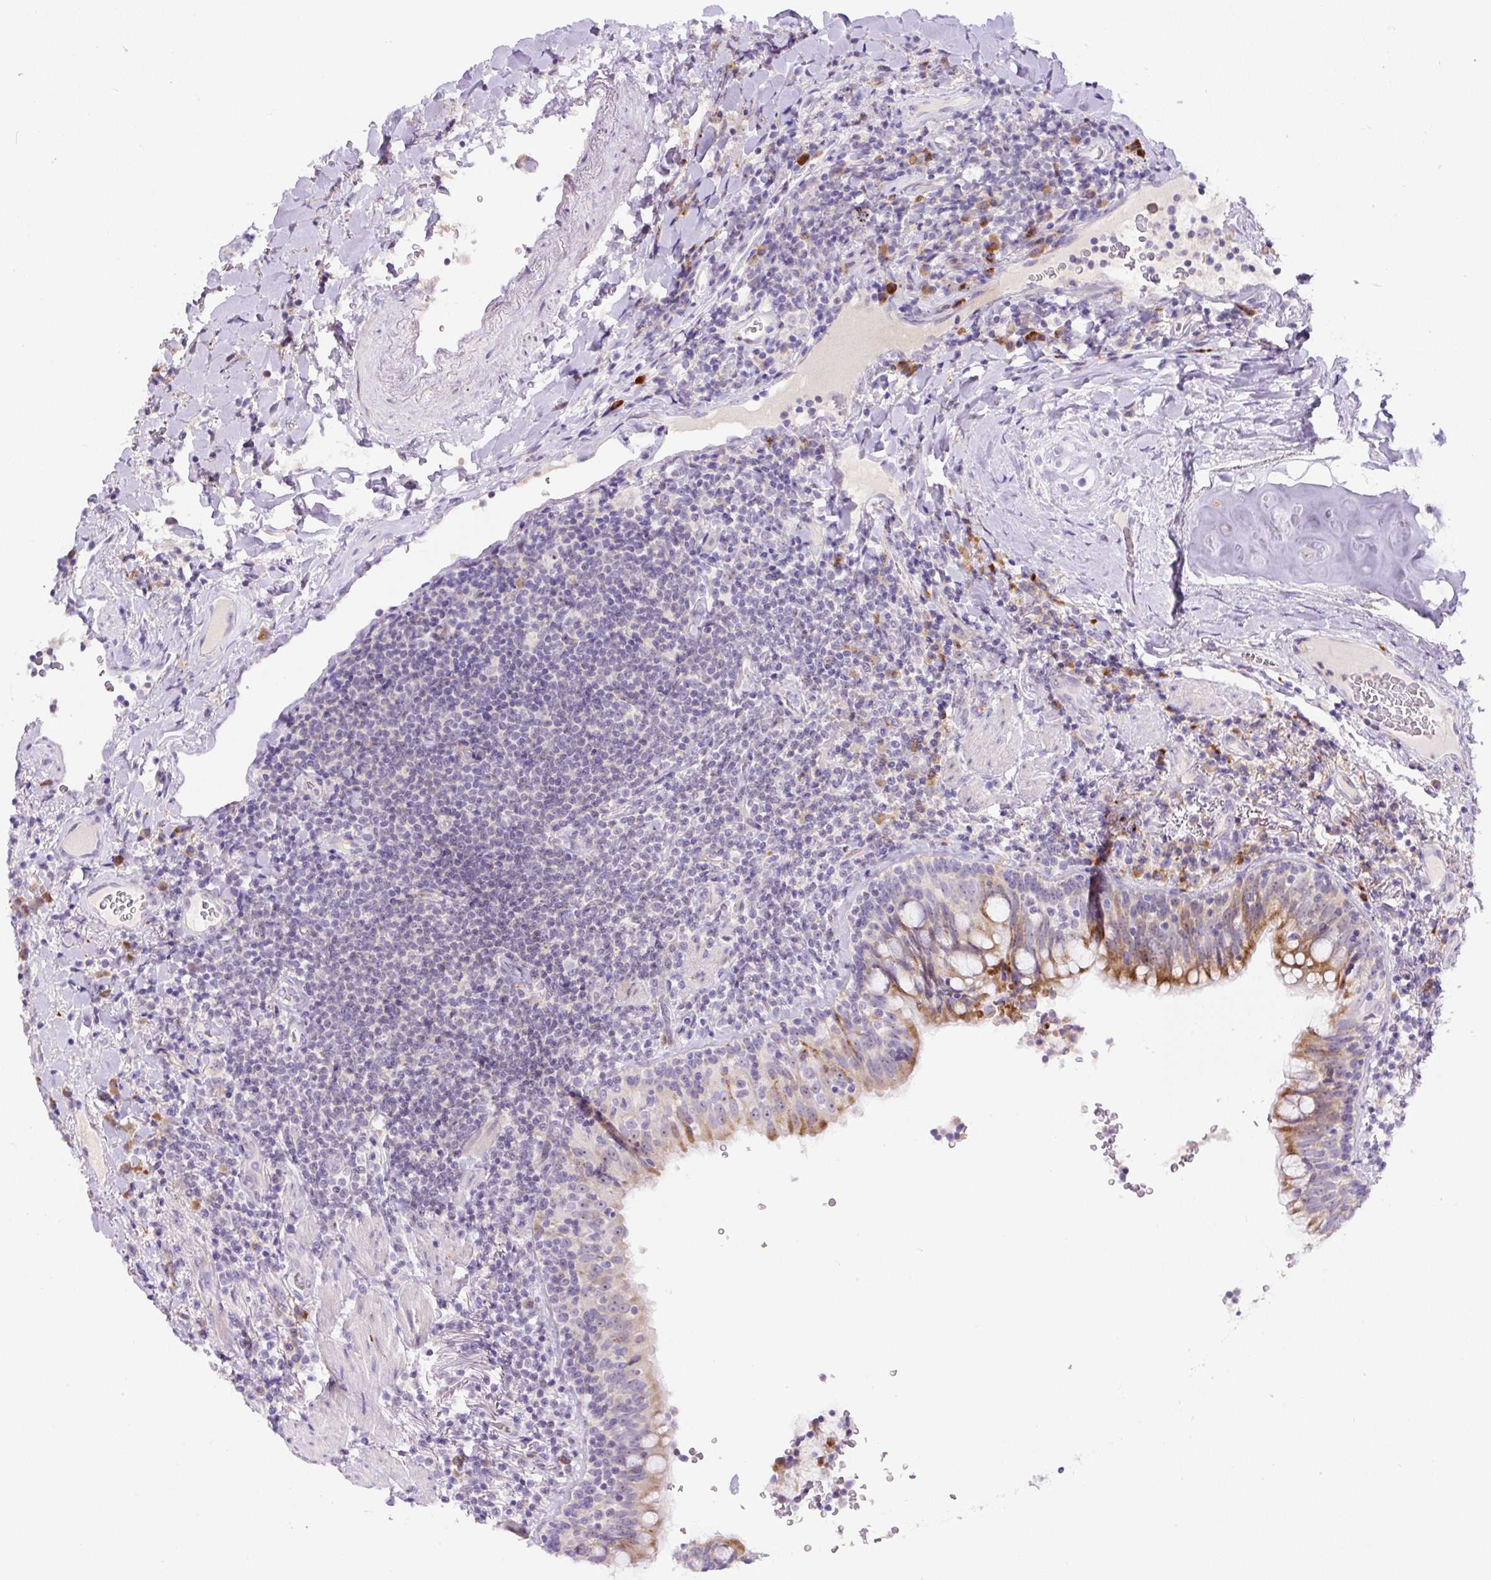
{"staining": {"intensity": "weak", "quantity": "25%-75%", "location": "cytoplasmic/membranous"}, "tissue": "lymphoma", "cell_type": "Tumor cells", "image_type": "cancer", "snomed": [{"axis": "morphology", "description": "Malignant lymphoma, non-Hodgkin's type, Low grade"}, {"axis": "topography", "description": "Lung"}], "caption": "High-magnification brightfield microscopy of lymphoma stained with DAB (3,3'-diaminobenzidine) (brown) and counterstained with hematoxylin (blue). tumor cells exhibit weak cytoplasmic/membranous positivity is present in approximately25%-75% of cells.", "gene": "ZNF596", "patient": {"sex": "female", "age": 71}}